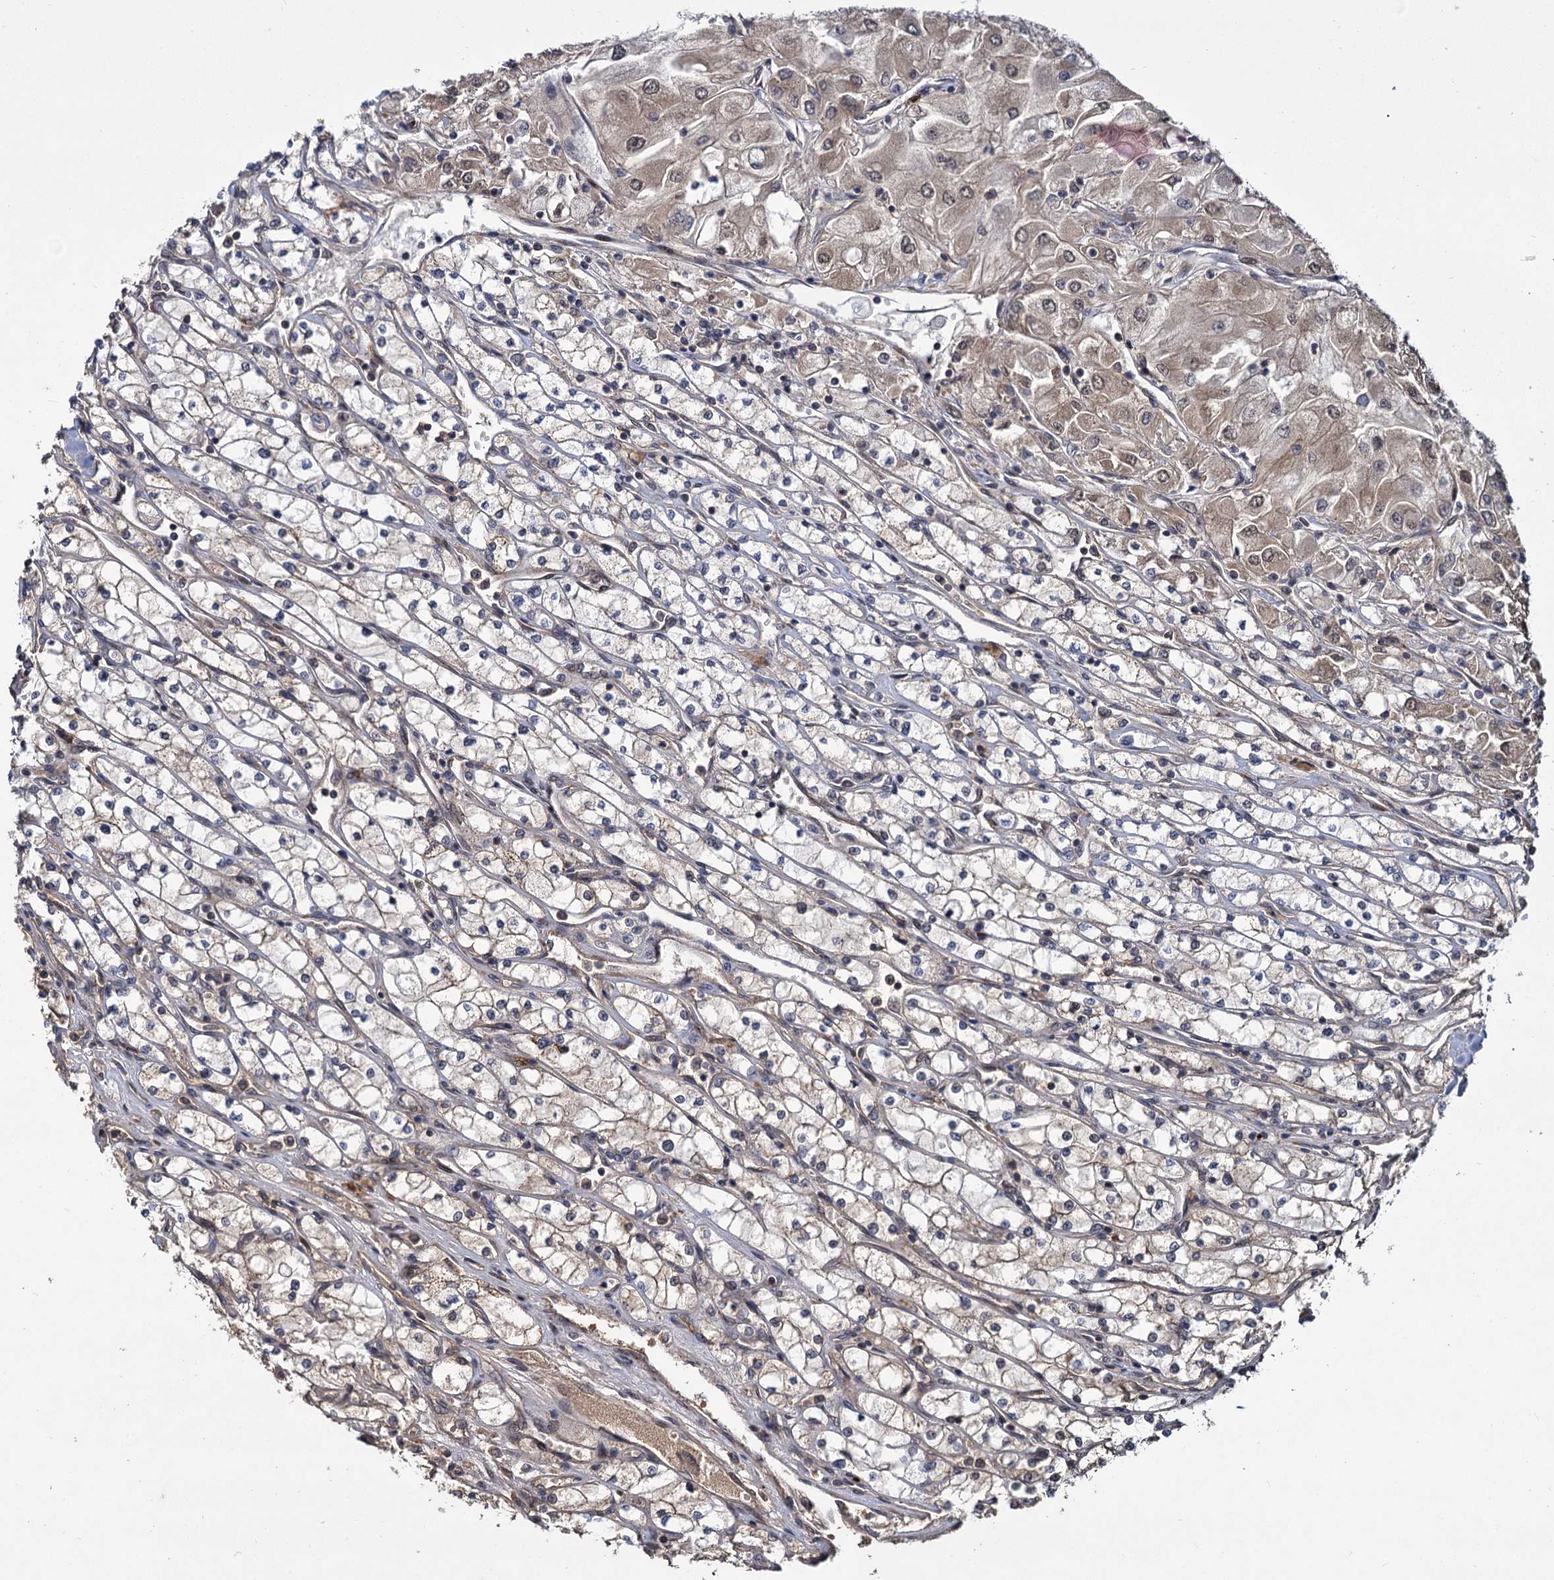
{"staining": {"intensity": "weak", "quantity": "25%-75%", "location": "cytoplasmic/membranous"}, "tissue": "renal cancer", "cell_type": "Tumor cells", "image_type": "cancer", "snomed": [{"axis": "morphology", "description": "Adenocarcinoma, NOS"}, {"axis": "topography", "description": "Kidney"}], "caption": "Brown immunohistochemical staining in human adenocarcinoma (renal) shows weak cytoplasmic/membranous positivity in about 25%-75% of tumor cells. Nuclei are stained in blue.", "gene": "INPPL1", "patient": {"sex": "male", "age": 80}}